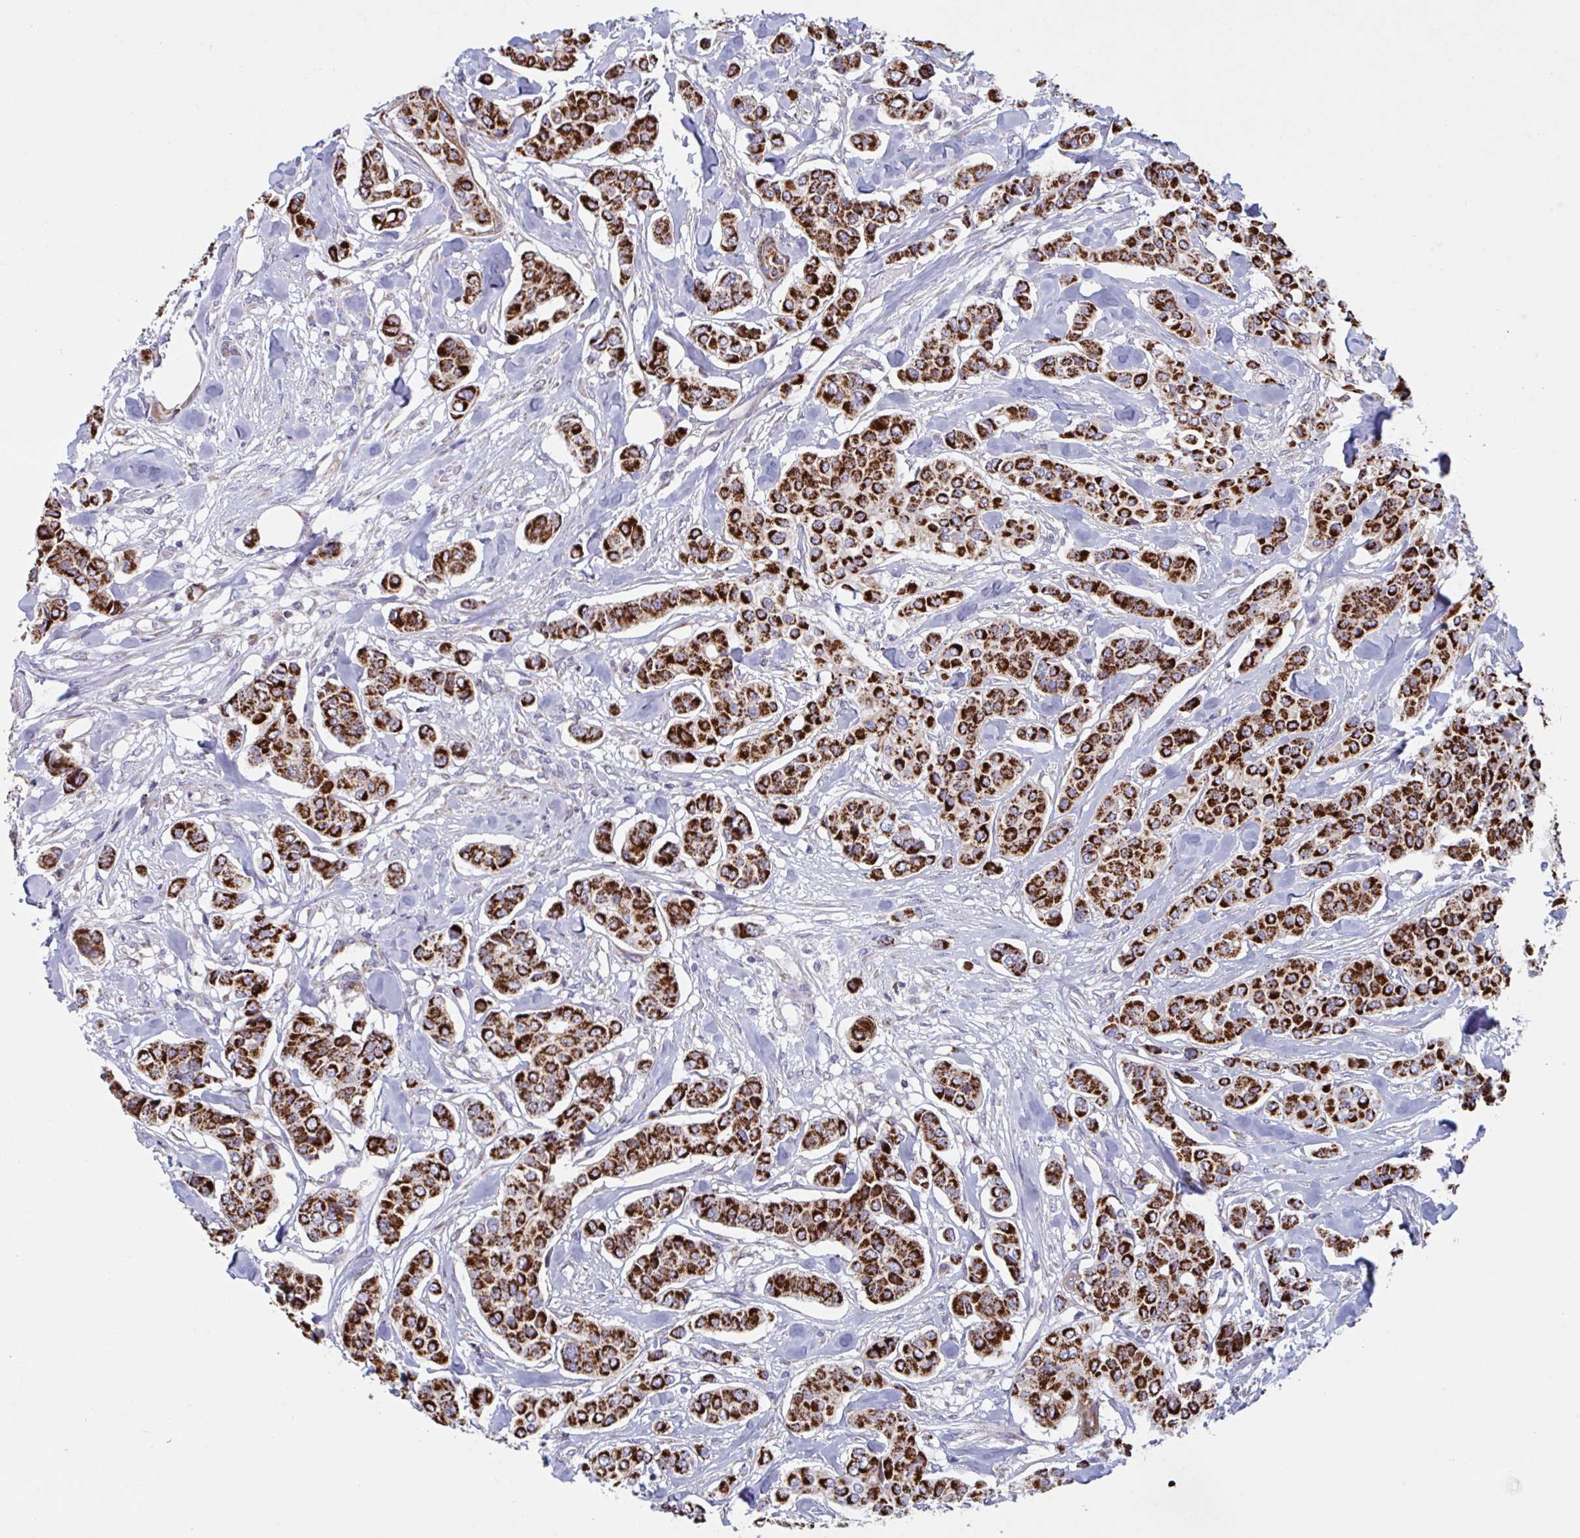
{"staining": {"intensity": "strong", "quantity": ">75%", "location": "cytoplasmic/membranous"}, "tissue": "breast cancer", "cell_type": "Tumor cells", "image_type": "cancer", "snomed": [{"axis": "morphology", "description": "Lobular carcinoma"}, {"axis": "topography", "description": "Breast"}], "caption": "Protein expression analysis of breast lobular carcinoma displays strong cytoplasmic/membranous staining in about >75% of tumor cells. Nuclei are stained in blue.", "gene": "BCAT2", "patient": {"sex": "female", "age": 51}}